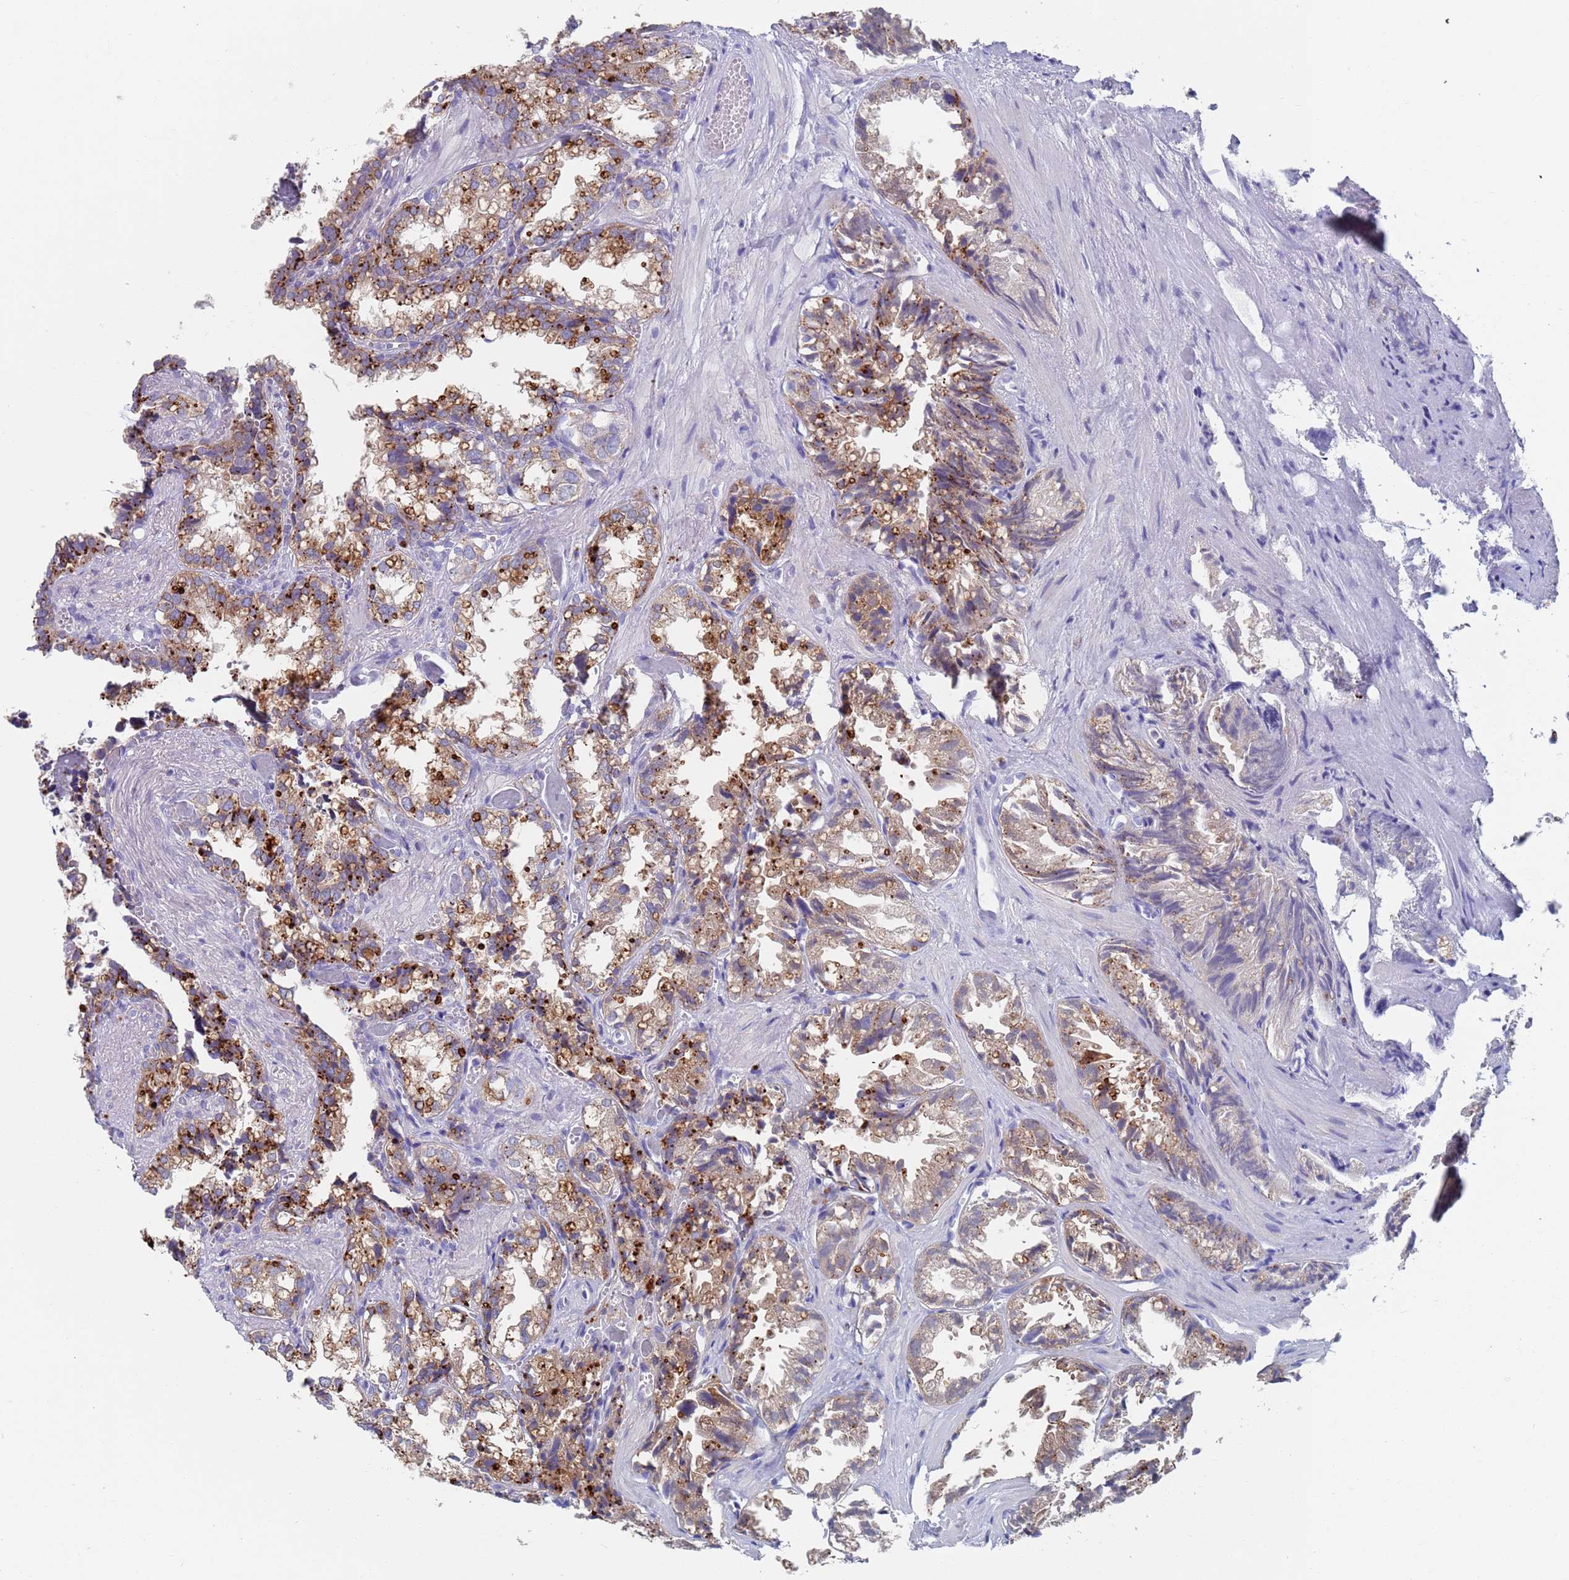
{"staining": {"intensity": "moderate", "quantity": ">75%", "location": "cytoplasmic/membranous"}, "tissue": "seminal vesicle", "cell_type": "Glandular cells", "image_type": "normal", "snomed": [{"axis": "morphology", "description": "Normal tissue, NOS"}, {"axis": "topography", "description": "Prostate"}, {"axis": "topography", "description": "Seminal veicle"}], "caption": "The micrograph displays staining of benign seminal vesicle, revealing moderate cytoplasmic/membranous protein staining (brown color) within glandular cells.", "gene": "FUCA1", "patient": {"sex": "male", "age": 51}}